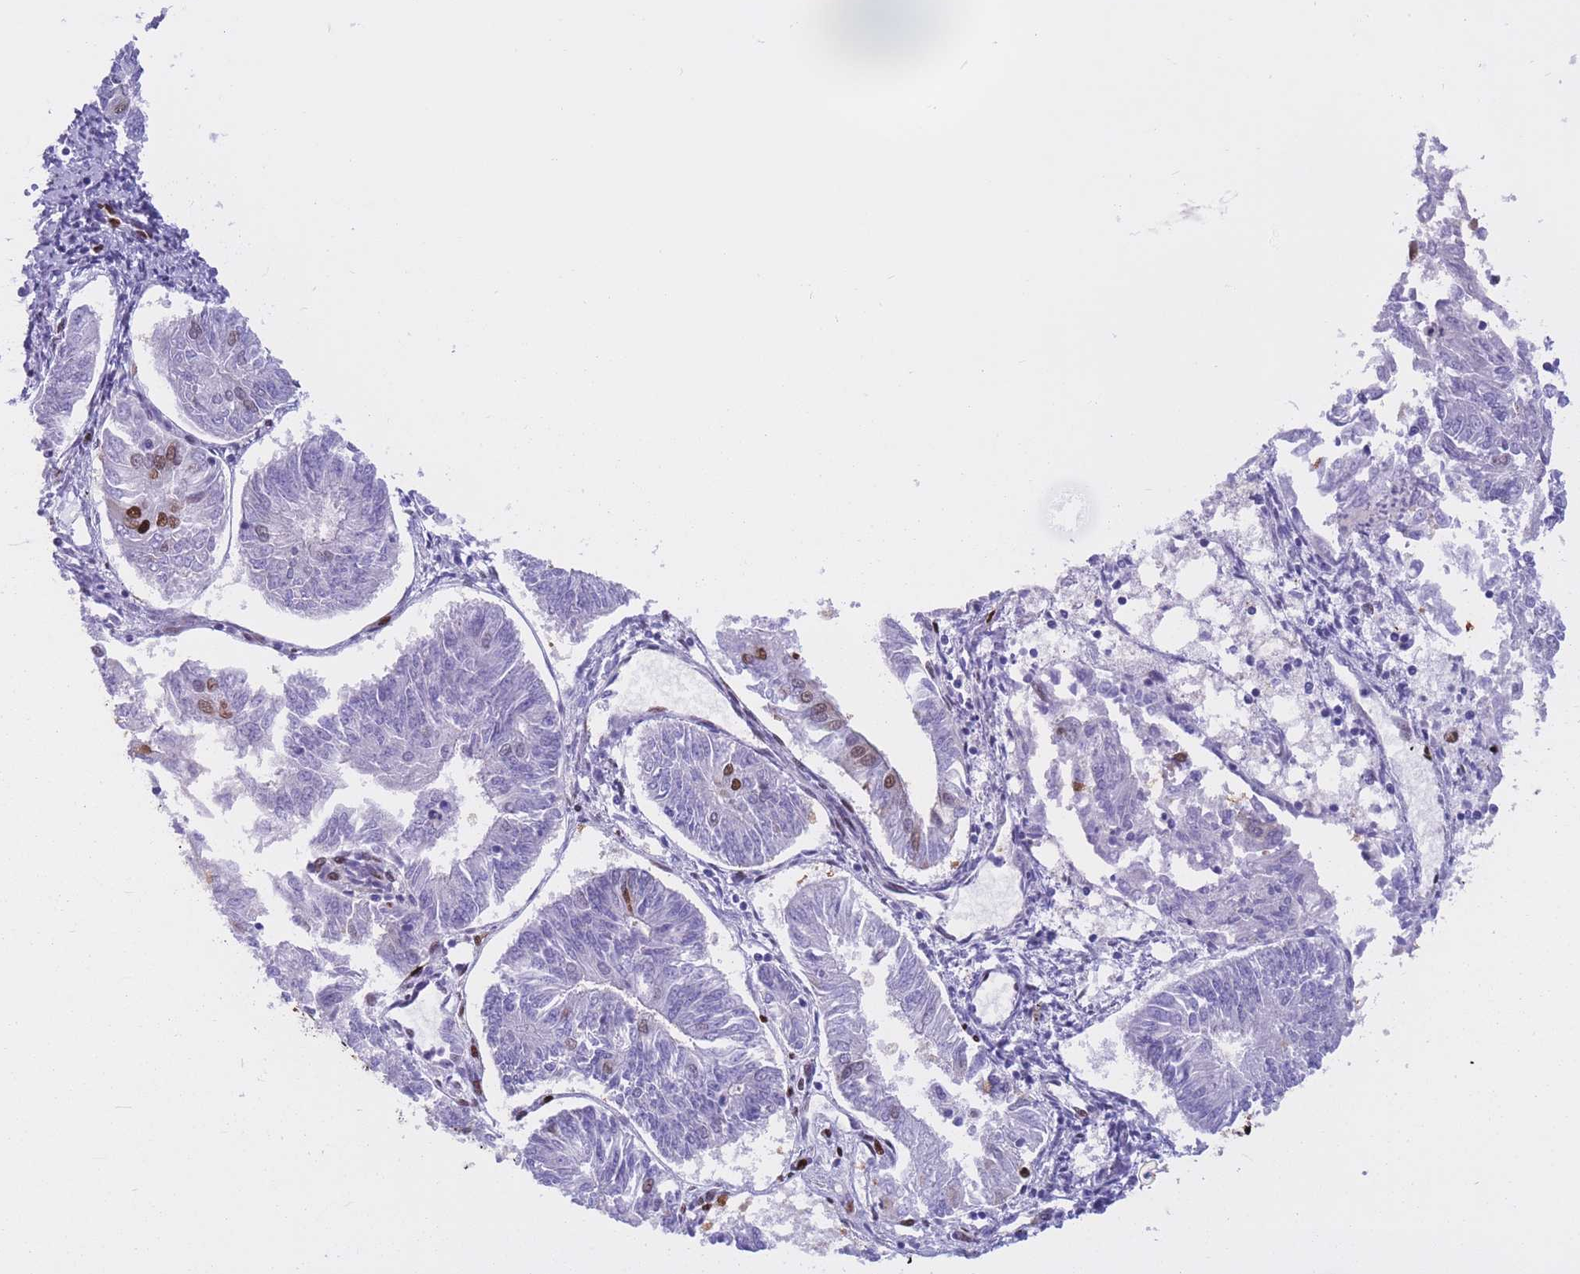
{"staining": {"intensity": "strong", "quantity": "<25%", "location": "nuclear"}, "tissue": "endometrial cancer", "cell_type": "Tumor cells", "image_type": "cancer", "snomed": [{"axis": "morphology", "description": "Adenocarcinoma, NOS"}, {"axis": "topography", "description": "Endometrium"}], "caption": "A histopathology image showing strong nuclear positivity in about <25% of tumor cells in endometrial adenocarcinoma, as visualized by brown immunohistochemical staining.", "gene": "NASP", "patient": {"sex": "female", "age": 58}}